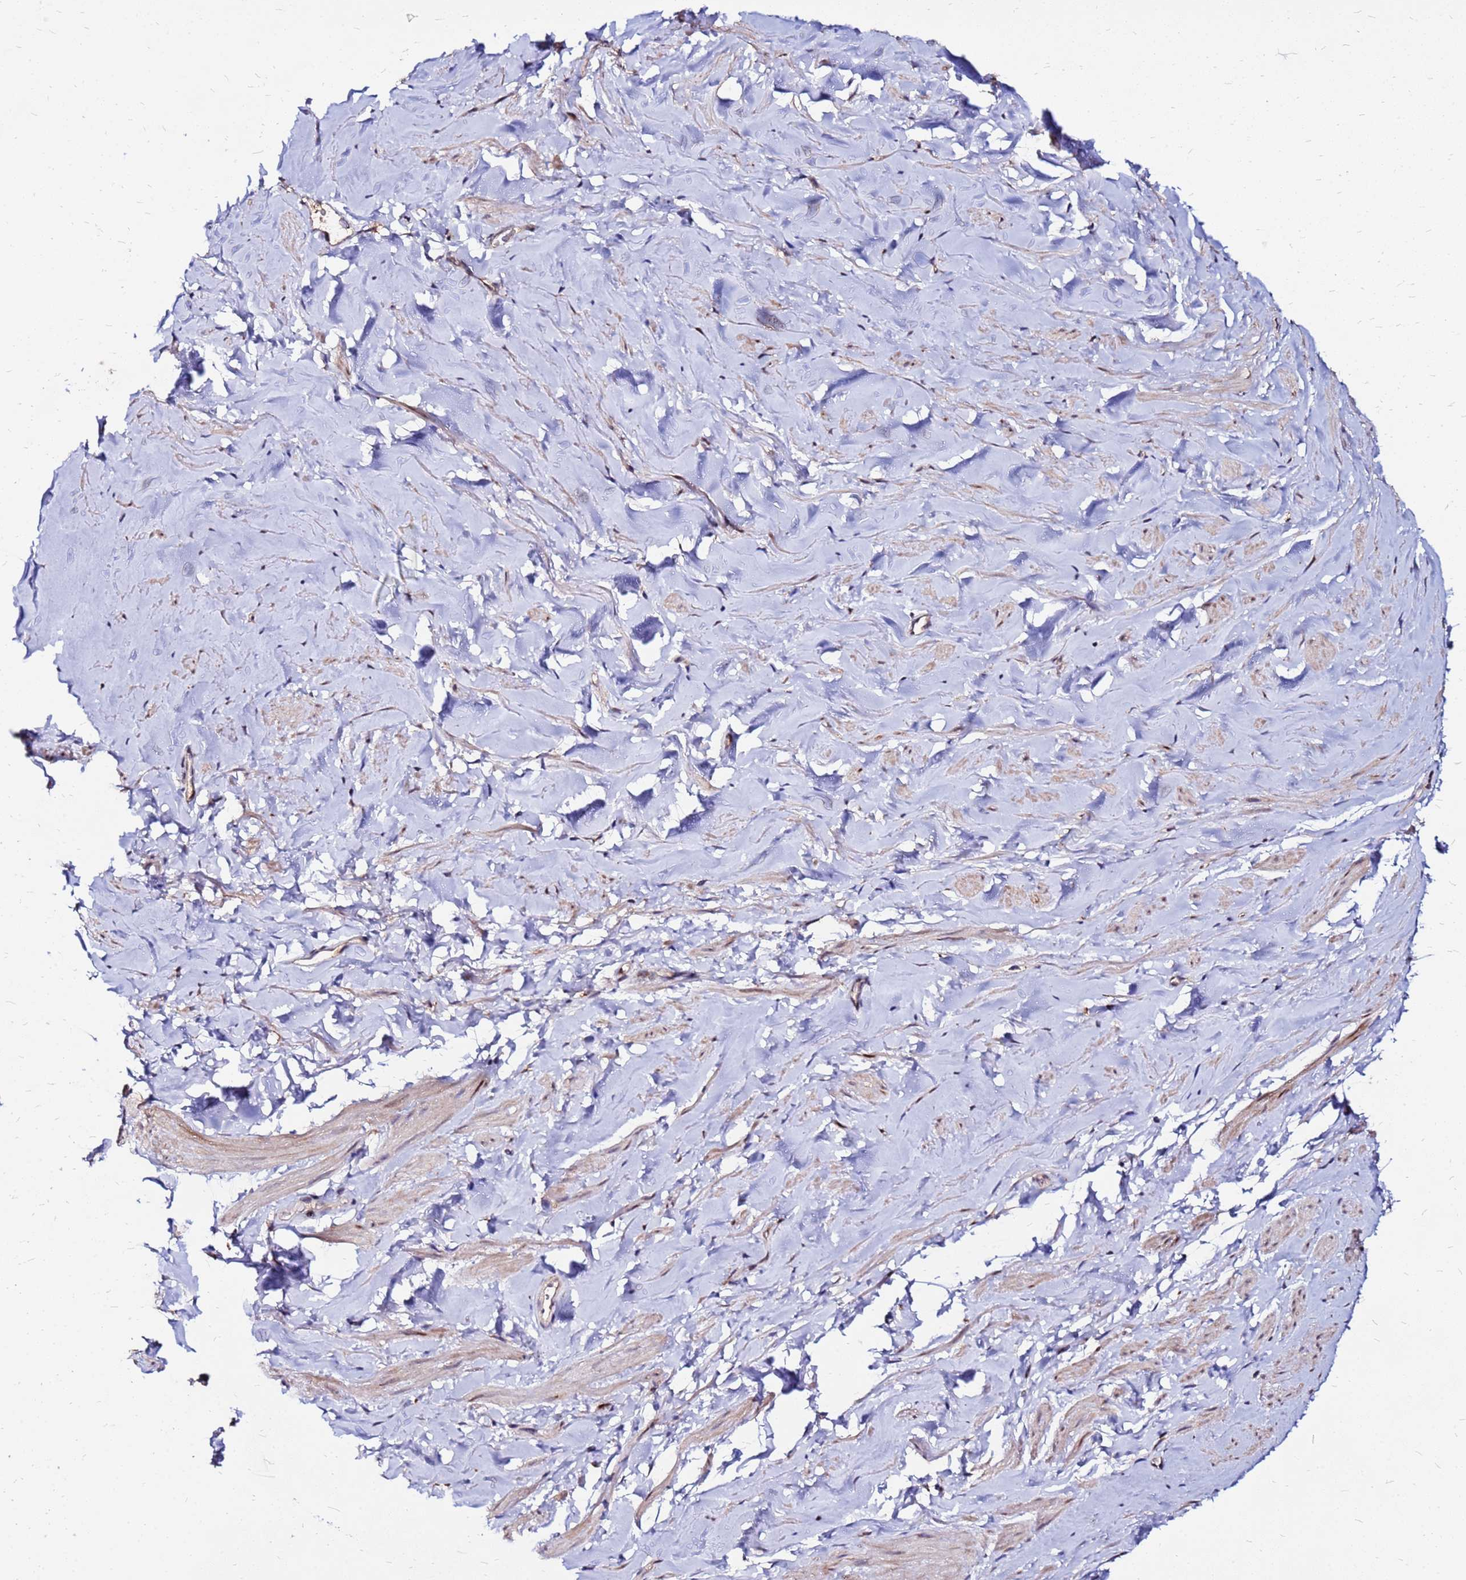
{"staining": {"intensity": "weak", "quantity": "25%-75%", "location": "cytoplasmic/membranous"}, "tissue": "smooth muscle", "cell_type": "Smooth muscle cells", "image_type": "normal", "snomed": [{"axis": "morphology", "description": "Normal tissue, NOS"}, {"axis": "topography", "description": "Smooth muscle"}, {"axis": "topography", "description": "Peripheral nerve tissue"}], "caption": "IHC of unremarkable smooth muscle demonstrates low levels of weak cytoplasmic/membranous staining in about 25%-75% of smooth muscle cells.", "gene": "ARHGEF35", "patient": {"sex": "male", "age": 69}}